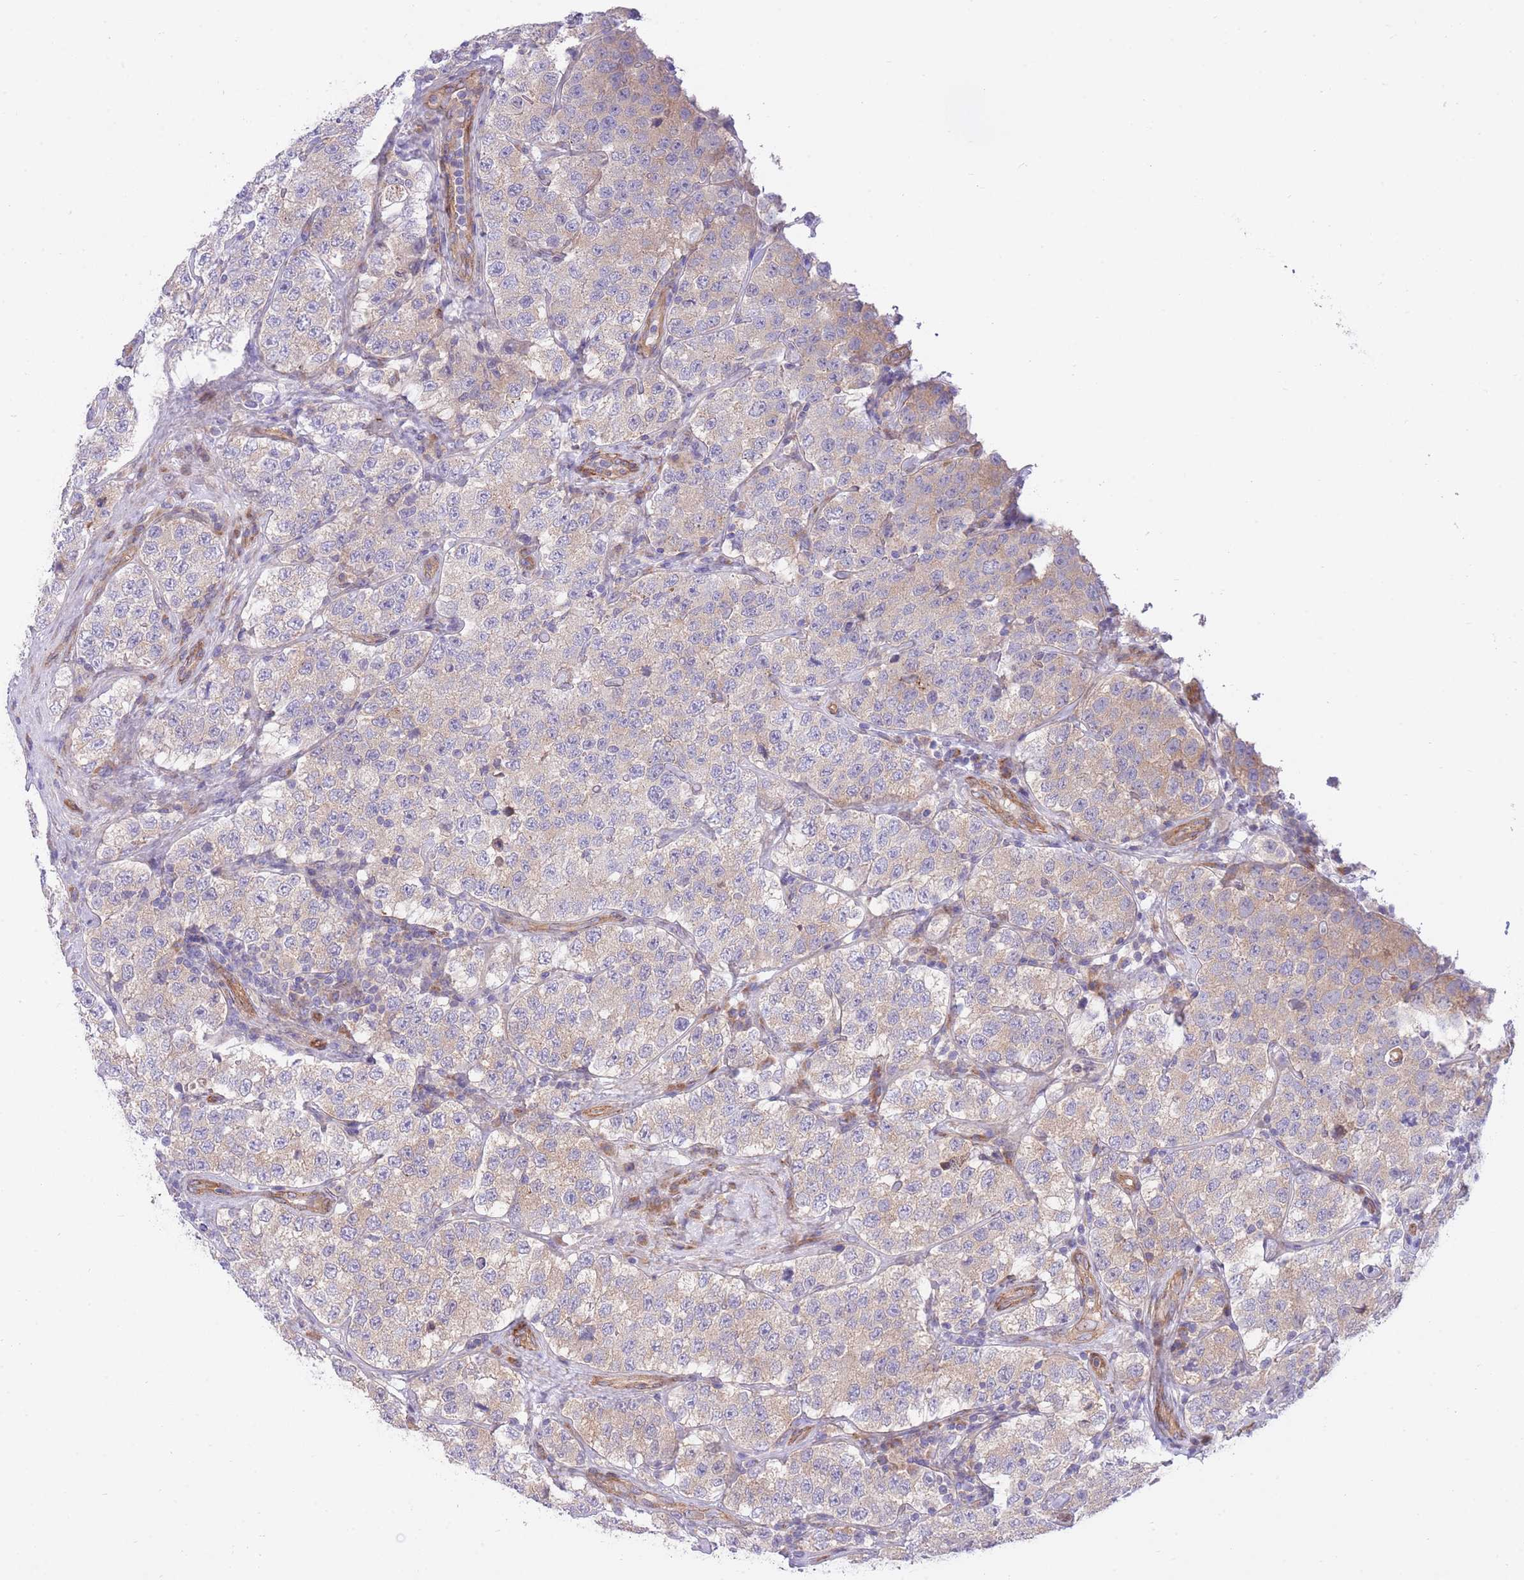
{"staining": {"intensity": "weak", "quantity": "<25%", "location": "cytoplasmic/membranous"}, "tissue": "testis cancer", "cell_type": "Tumor cells", "image_type": "cancer", "snomed": [{"axis": "morphology", "description": "Seminoma, NOS"}, {"axis": "topography", "description": "Testis"}], "caption": "DAB immunohistochemical staining of testis cancer demonstrates no significant expression in tumor cells.", "gene": "CHAC1", "patient": {"sex": "male", "age": 34}}